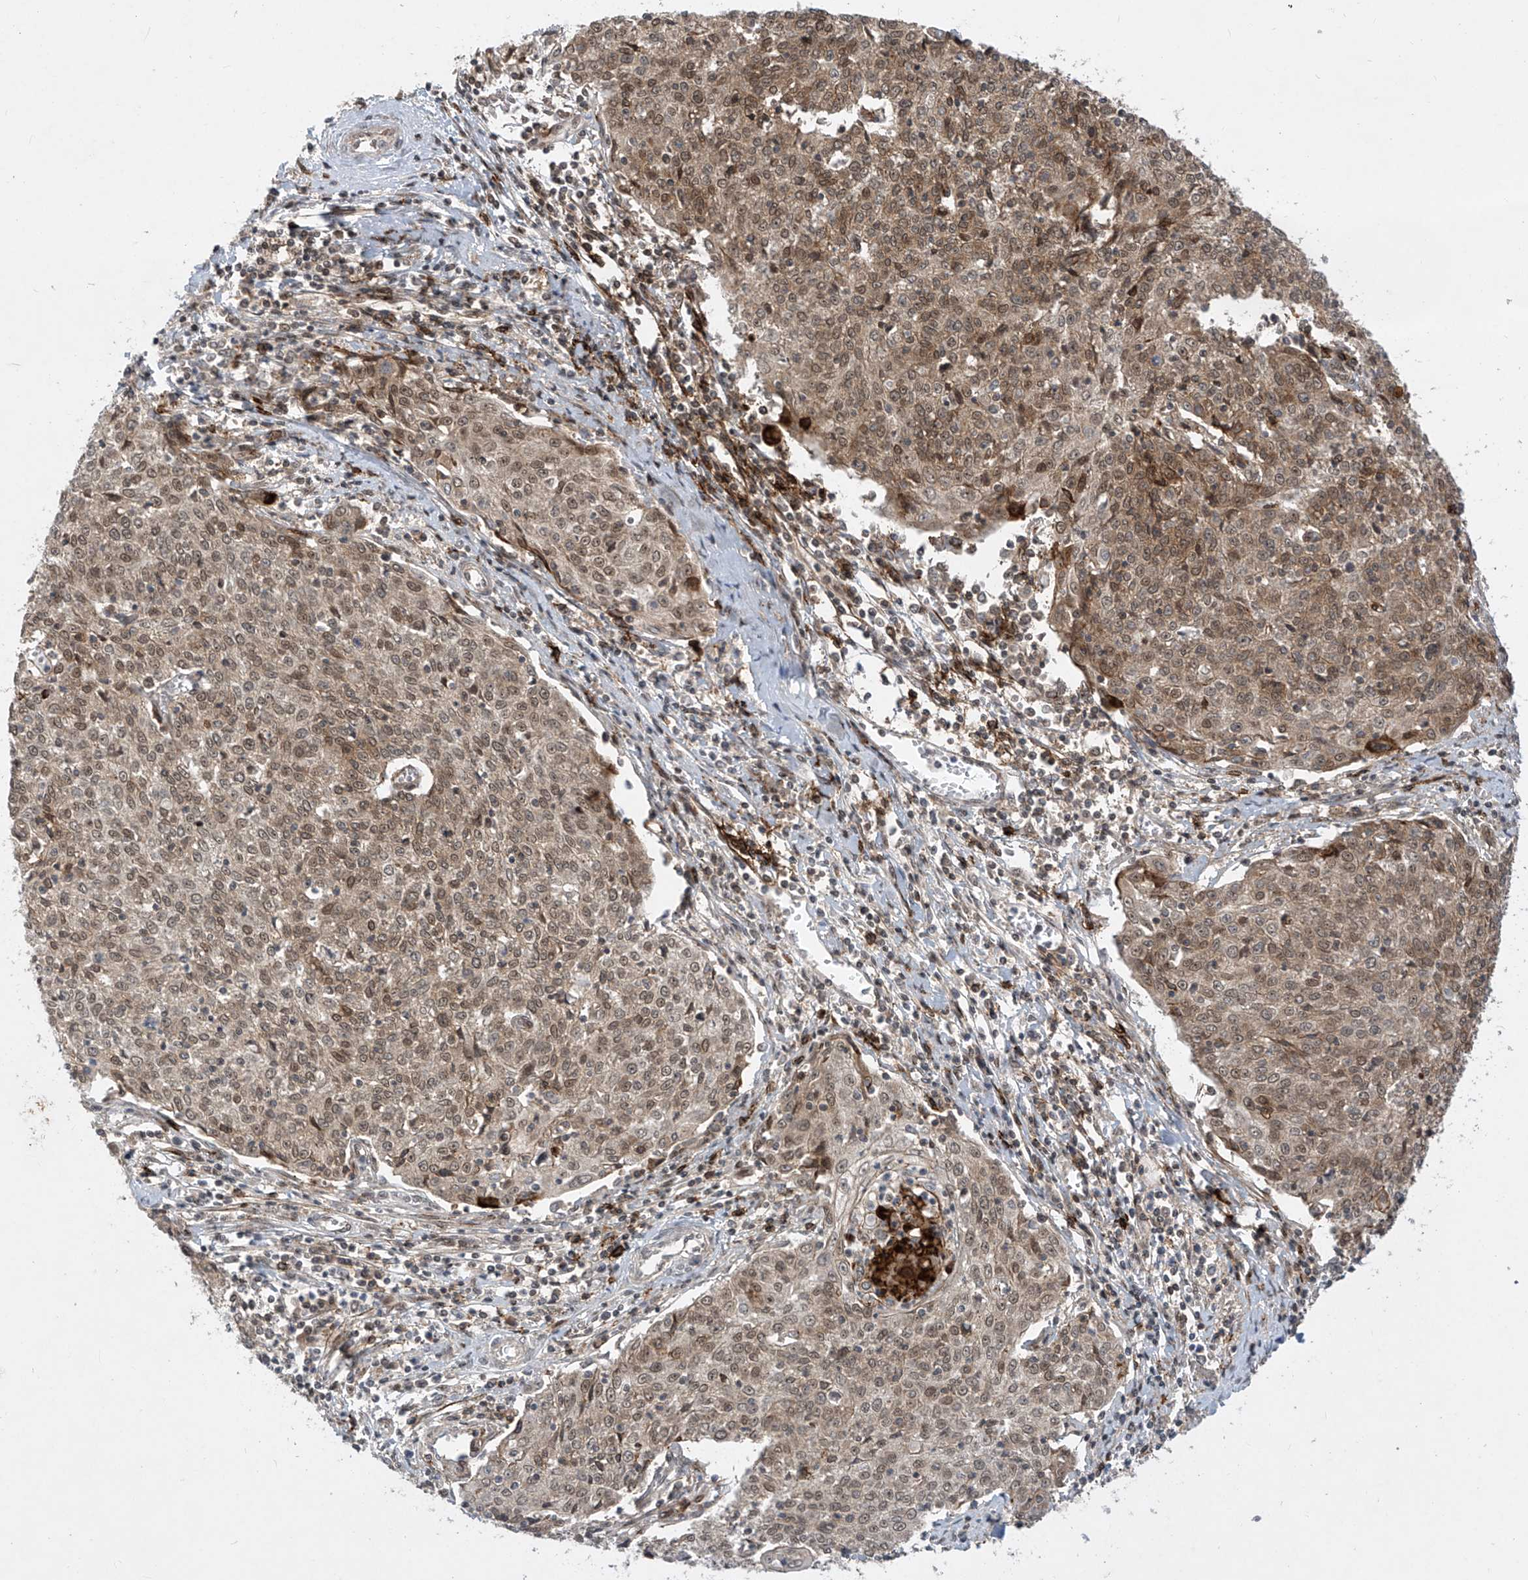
{"staining": {"intensity": "moderate", "quantity": ">75%", "location": "cytoplasmic/membranous,nuclear"}, "tissue": "cervical cancer", "cell_type": "Tumor cells", "image_type": "cancer", "snomed": [{"axis": "morphology", "description": "Squamous cell carcinoma, NOS"}, {"axis": "topography", "description": "Cervix"}], "caption": "Tumor cells demonstrate moderate cytoplasmic/membranous and nuclear positivity in approximately >75% of cells in cervical squamous cell carcinoma.", "gene": "LAGE3", "patient": {"sex": "female", "age": 48}}